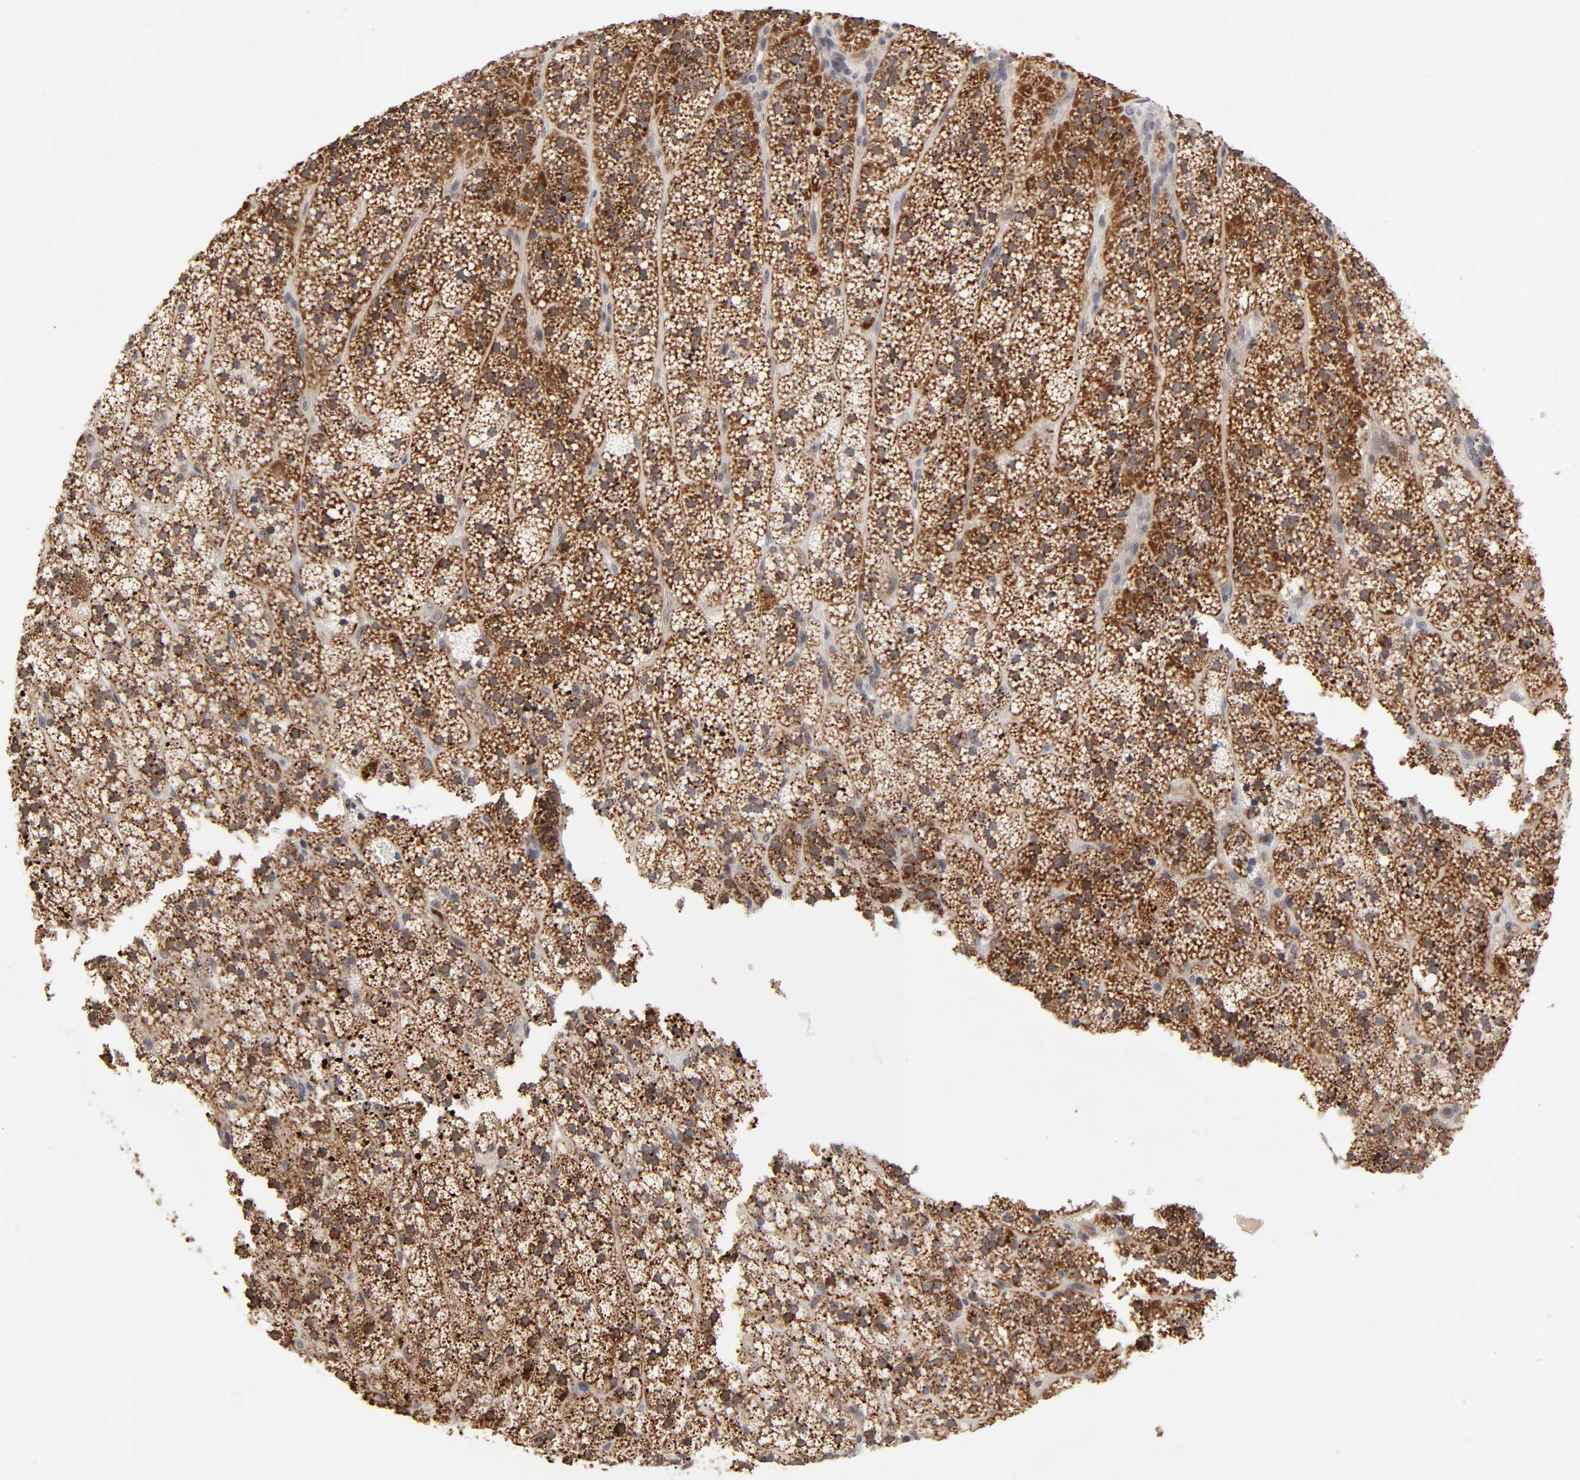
{"staining": {"intensity": "moderate", "quantity": ">75%", "location": "cytoplasmic/membranous"}, "tissue": "adrenal gland", "cell_type": "Glandular cells", "image_type": "normal", "snomed": [{"axis": "morphology", "description": "Normal tissue, NOS"}, {"axis": "topography", "description": "Adrenal gland"}], "caption": "Moderate cytoplasmic/membranous expression is appreciated in about >75% of glandular cells in unremarkable adrenal gland.", "gene": "AUH", "patient": {"sex": "male", "age": 35}}